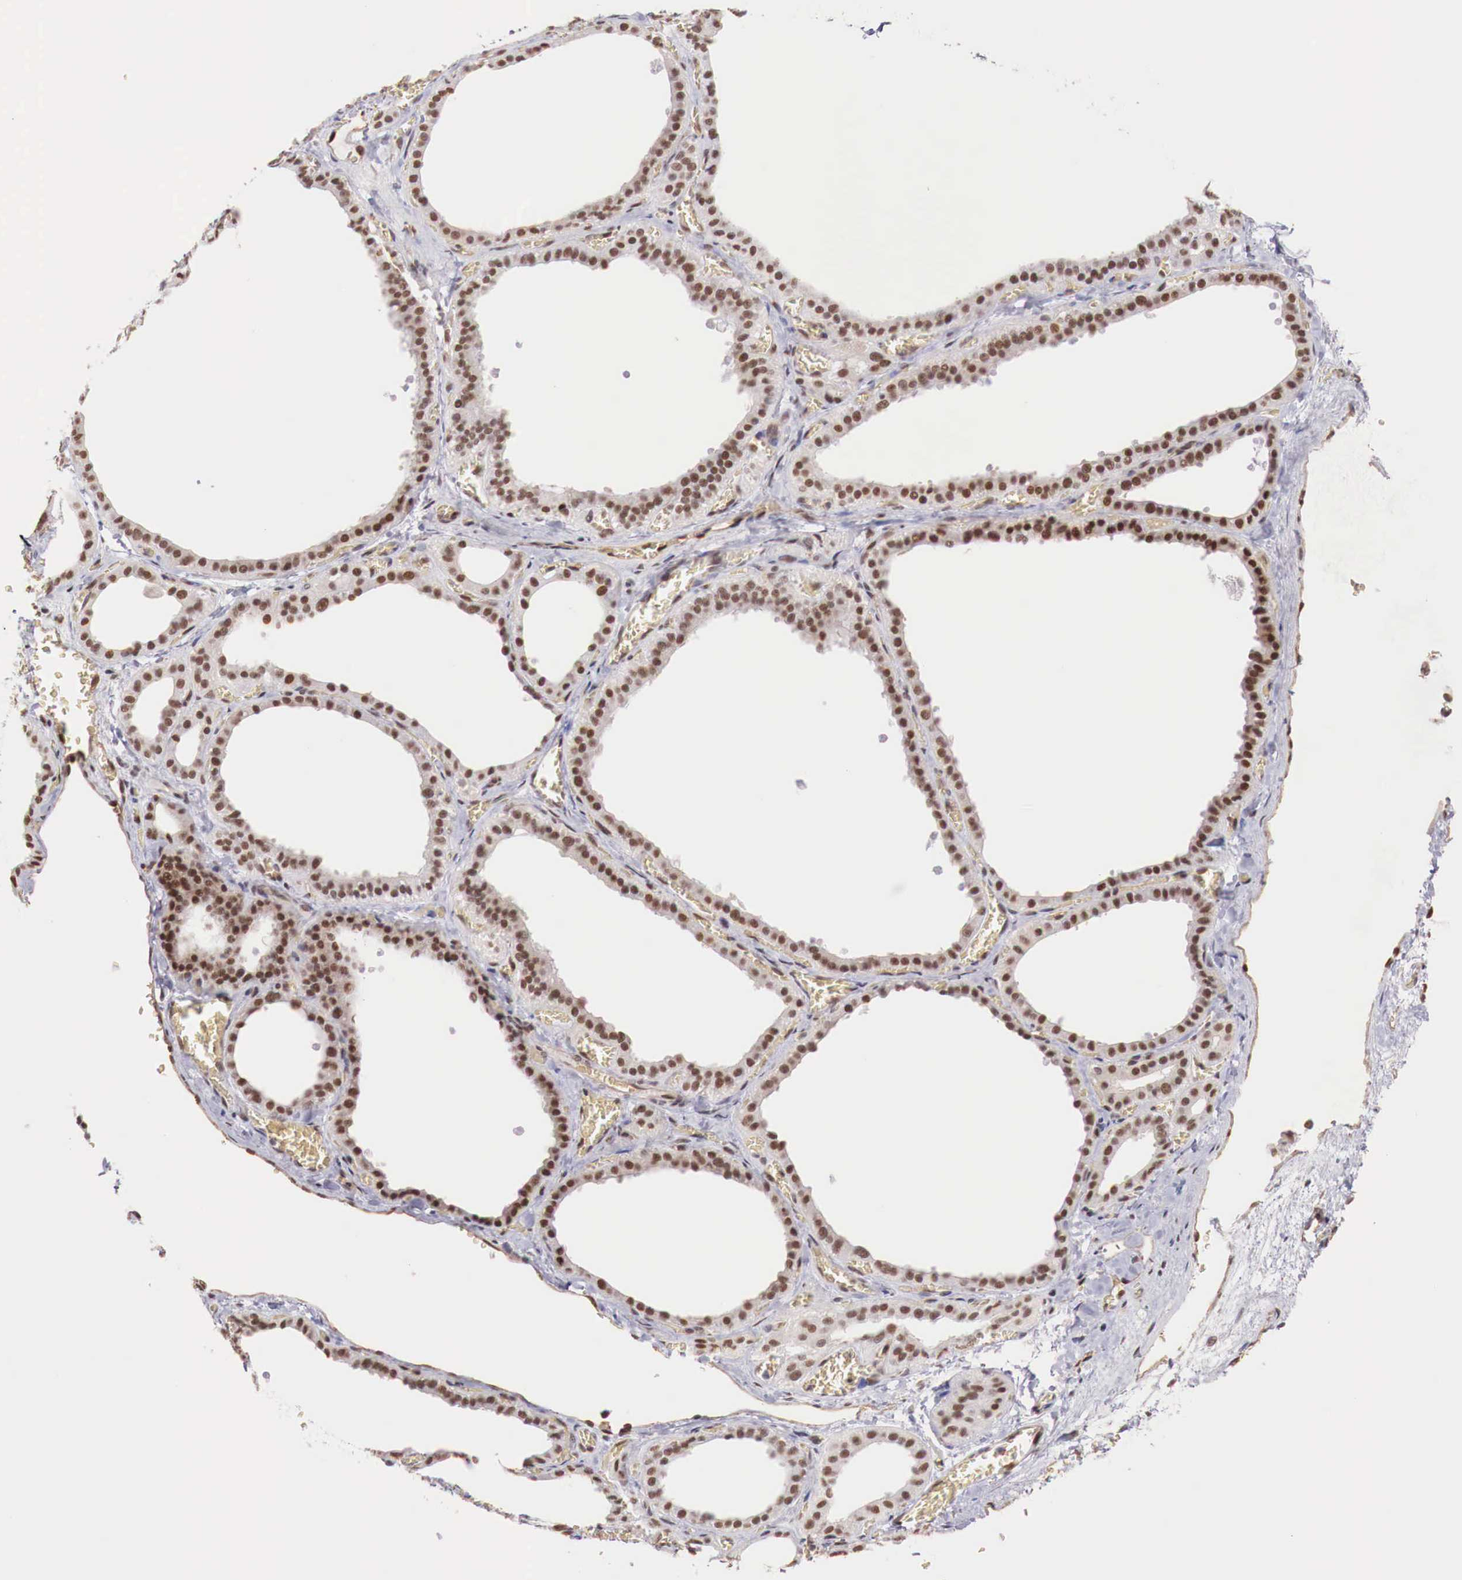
{"staining": {"intensity": "strong", "quantity": ">75%", "location": "nuclear"}, "tissue": "thyroid gland", "cell_type": "Glandular cells", "image_type": "normal", "snomed": [{"axis": "morphology", "description": "Normal tissue, NOS"}, {"axis": "topography", "description": "Thyroid gland"}], "caption": "Brown immunohistochemical staining in benign thyroid gland exhibits strong nuclear staining in about >75% of glandular cells. (DAB = brown stain, brightfield microscopy at high magnification).", "gene": "FOXP2", "patient": {"sex": "female", "age": 55}}